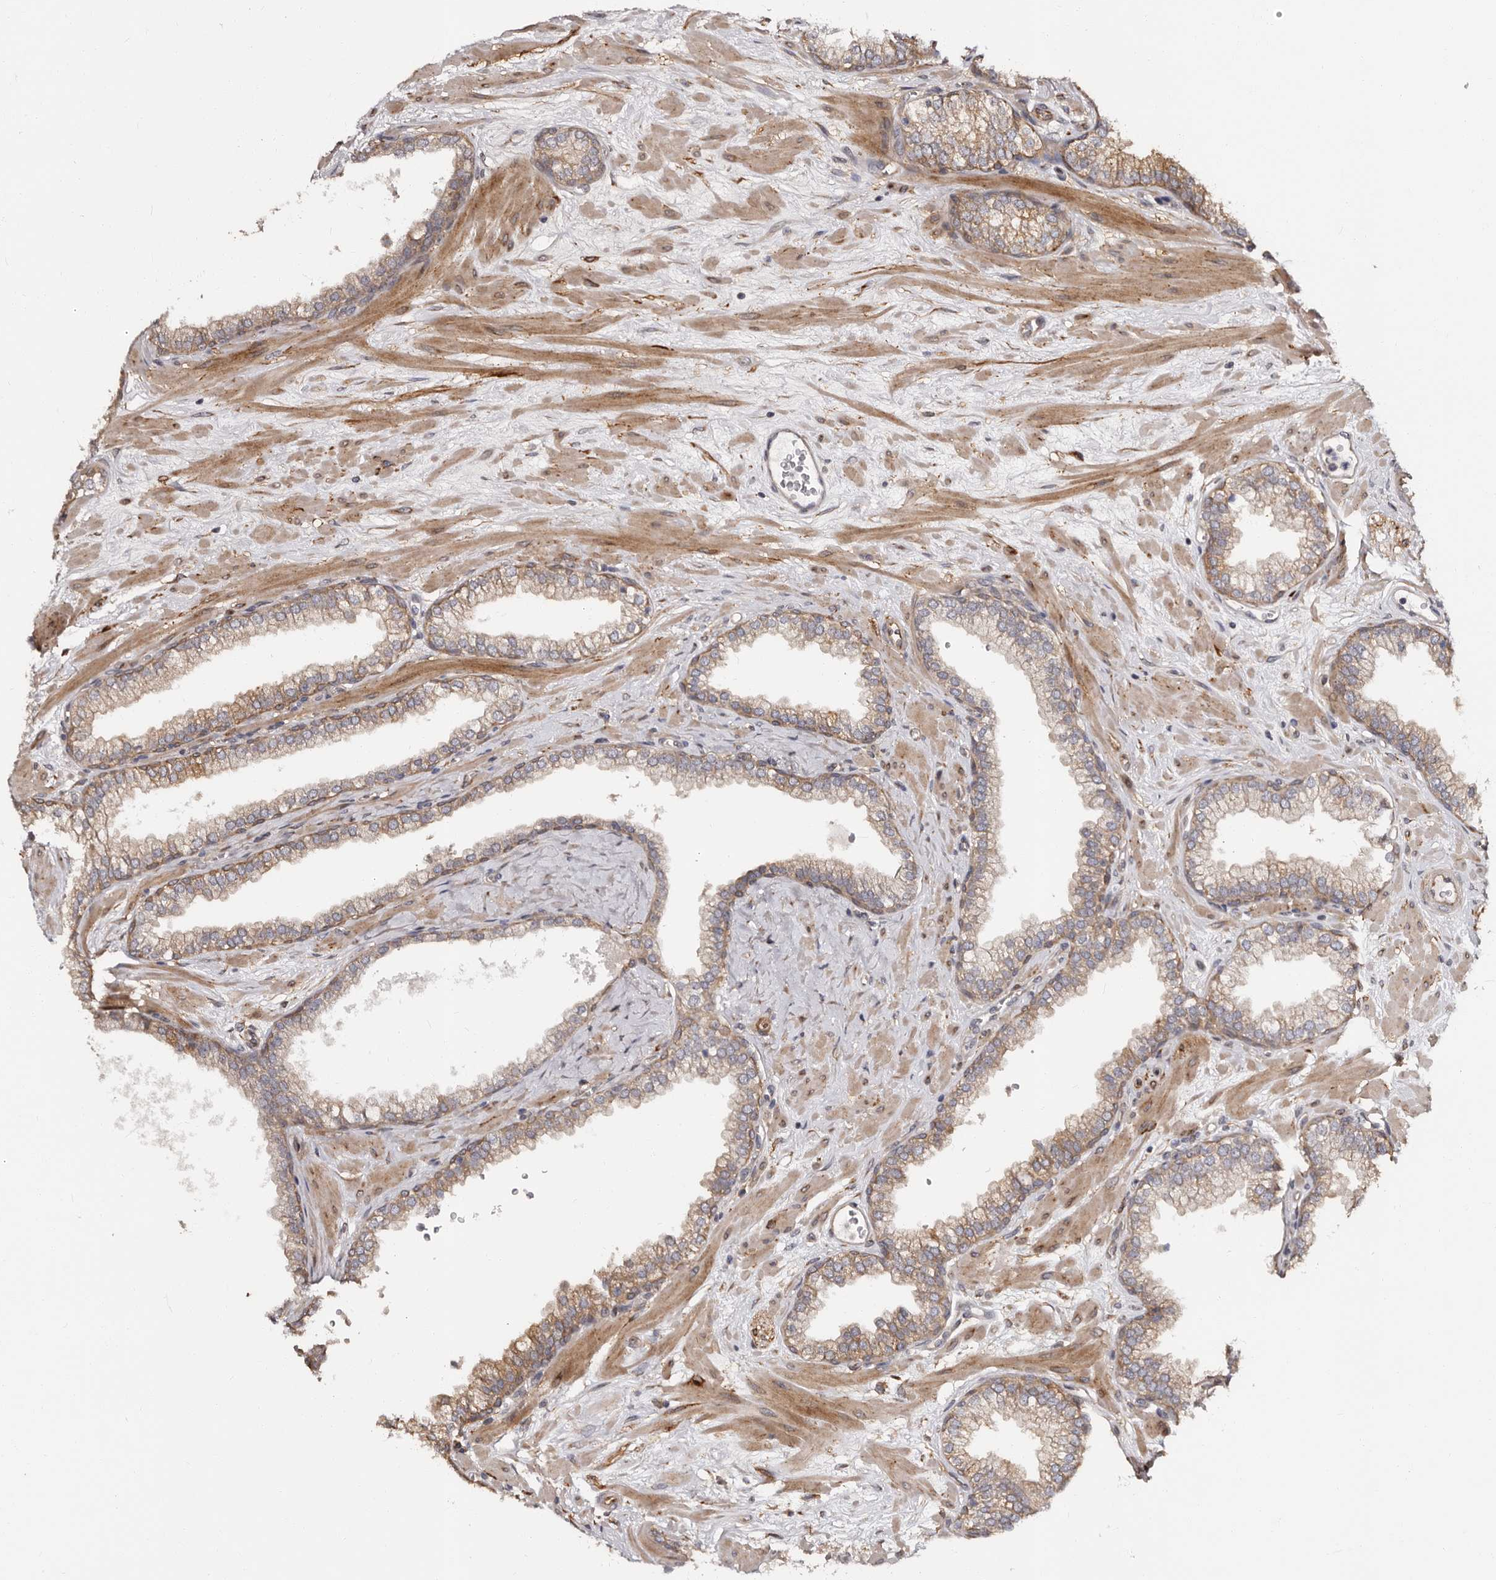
{"staining": {"intensity": "moderate", "quantity": "25%-75%", "location": "cytoplasmic/membranous"}, "tissue": "prostate", "cell_type": "Glandular cells", "image_type": "normal", "snomed": [{"axis": "morphology", "description": "Normal tissue, NOS"}, {"axis": "morphology", "description": "Urothelial carcinoma, Low grade"}, {"axis": "topography", "description": "Urinary bladder"}, {"axis": "topography", "description": "Prostate"}], "caption": "IHC staining of normal prostate, which exhibits medium levels of moderate cytoplasmic/membranous staining in about 25%-75% of glandular cells indicating moderate cytoplasmic/membranous protein expression. The staining was performed using DAB (3,3'-diaminobenzidine) (brown) for protein detection and nuclei were counterstained in hematoxylin (blue).", "gene": "TBC1D22B", "patient": {"sex": "male", "age": 60}}